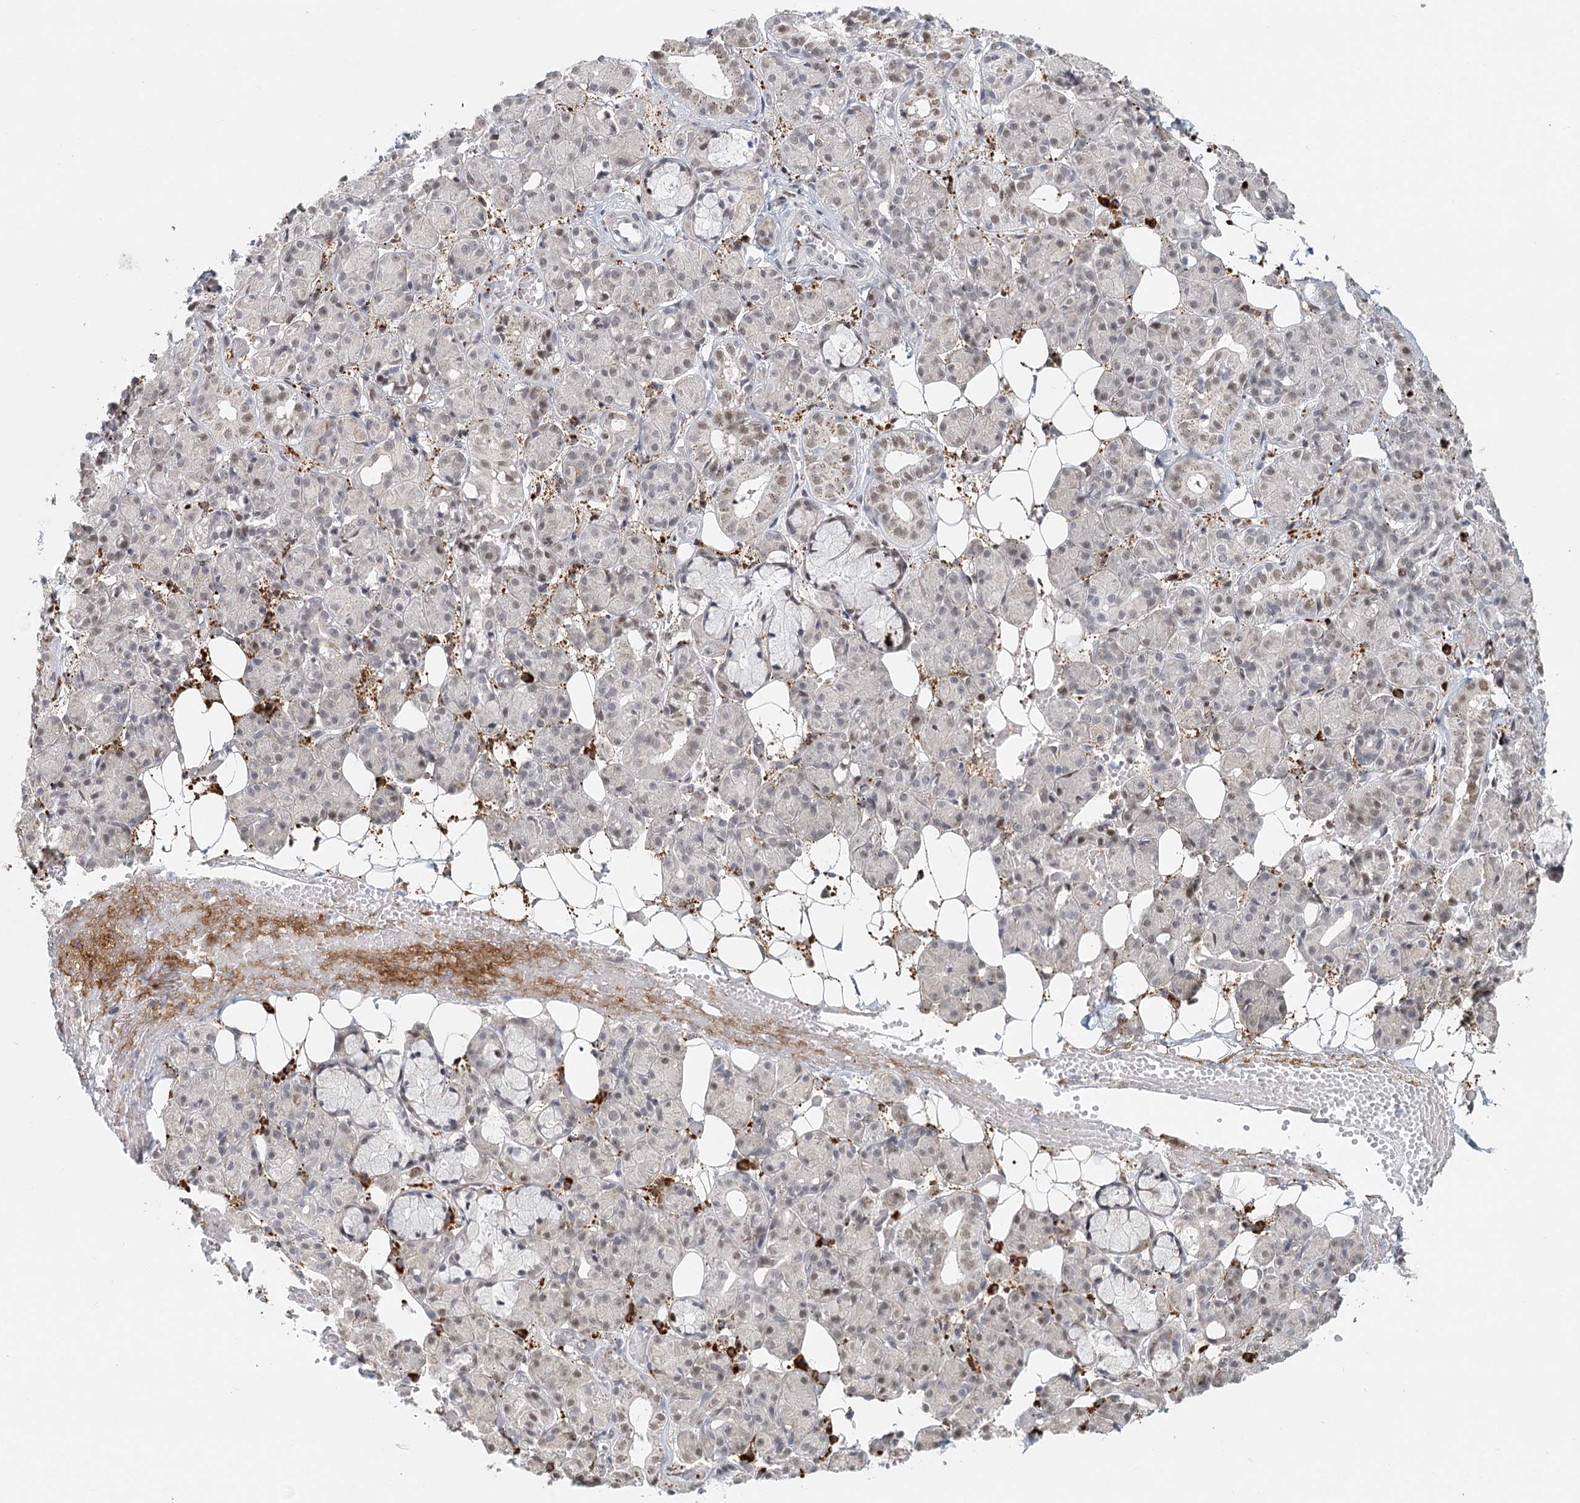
{"staining": {"intensity": "weak", "quantity": "25%-75%", "location": "nuclear"}, "tissue": "salivary gland", "cell_type": "Glandular cells", "image_type": "normal", "snomed": [{"axis": "morphology", "description": "Normal tissue, NOS"}, {"axis": "topography", "description": "Salivary gland"}], "caption": "This micrograph displays immunohistochemistry (IHC) staining of unremarkable salivary gland, with low weak nuclear staining in approximately 25%-75% of glandular cells.", "gene": "BNIP5", "patient": {"sex": "male", "age": 63}}